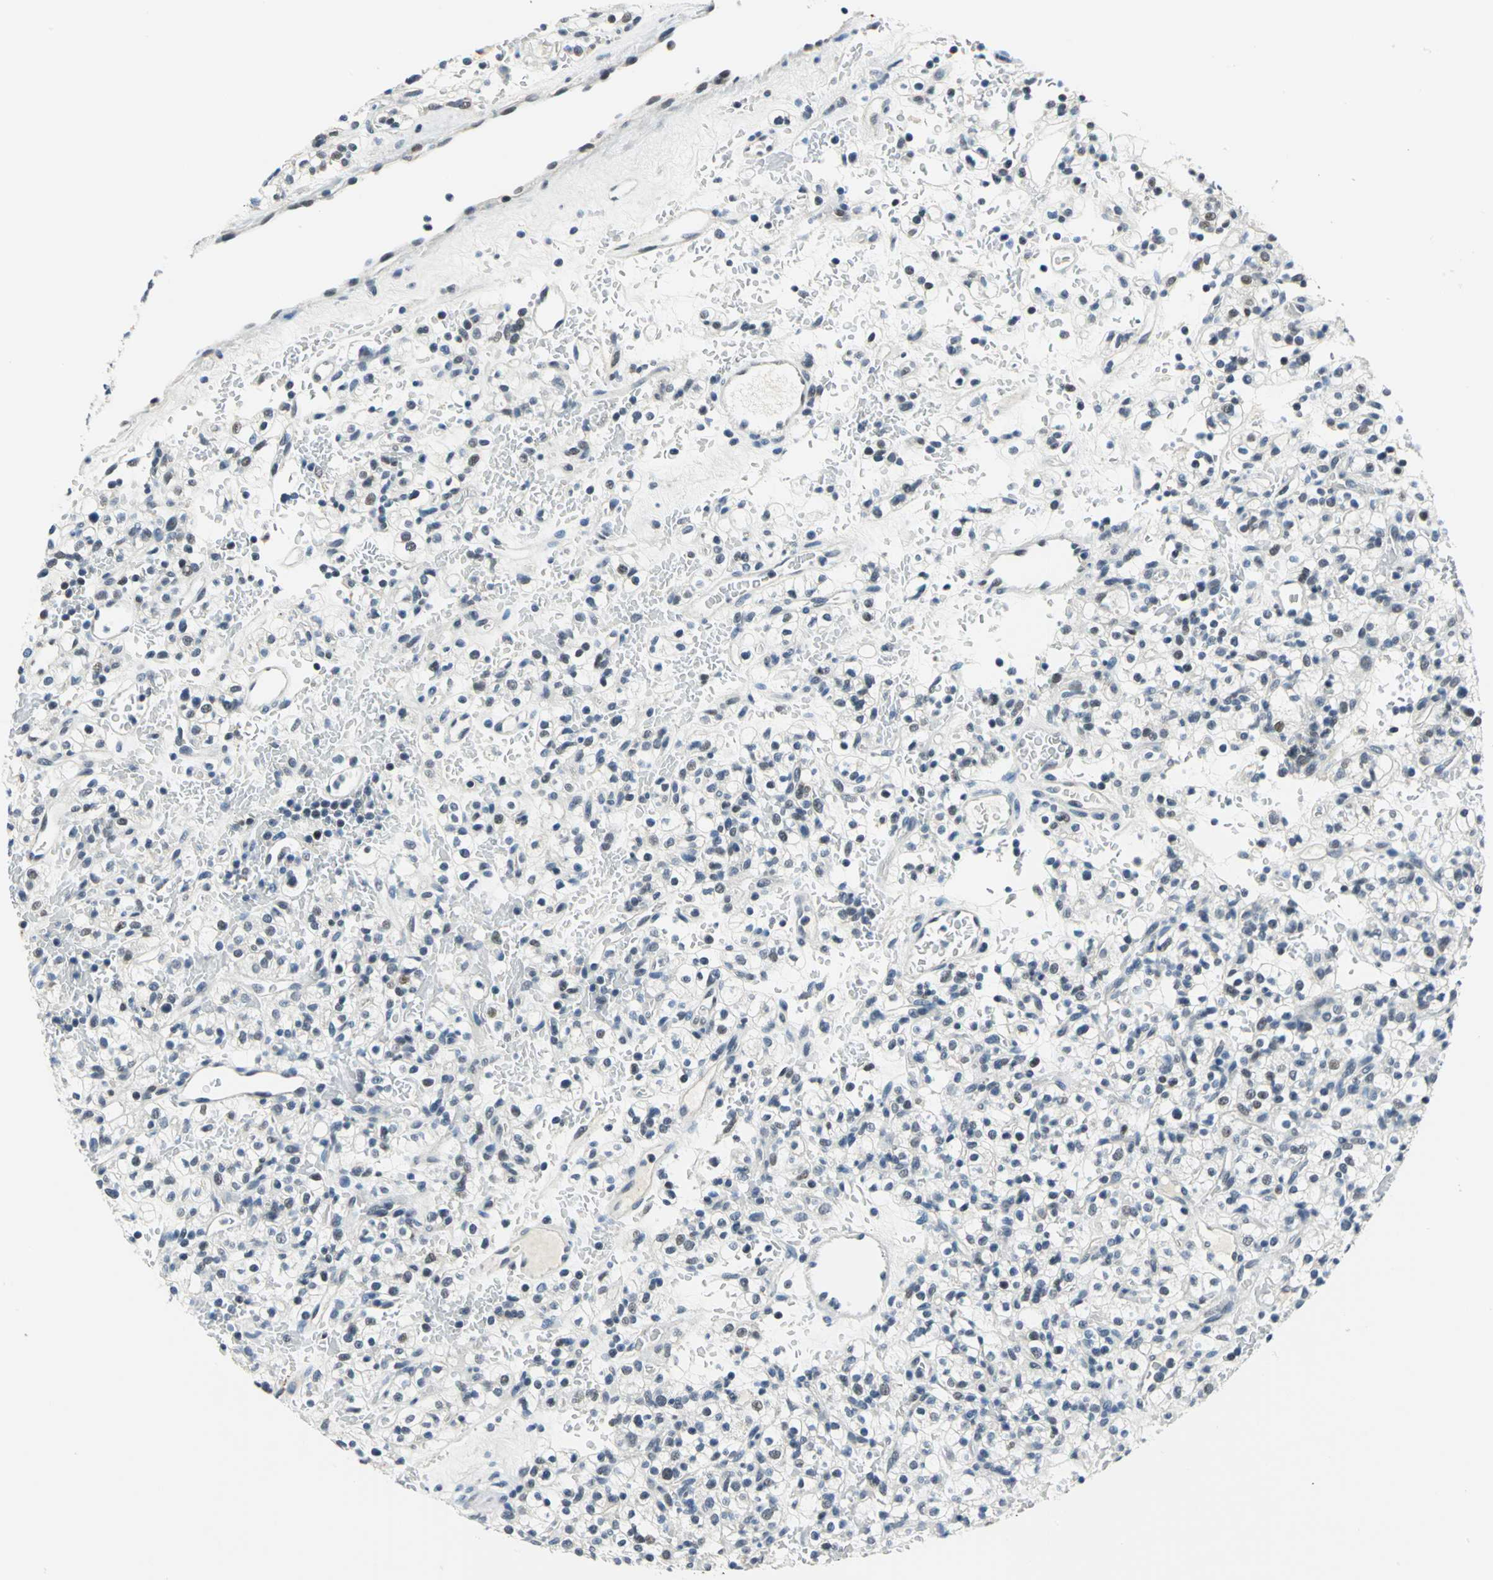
{"staining": {"intensity": "weak", "quantity": "<25%", "location": "nuclear"}, "tissue": "renal cancer", "cell_type": "Tumor cells", "image_type": "cancer", "snomed": [{"axis": "morphology", "description": "Normal tissue, NOS"}, {"axis": "morphology", "description": "Adenocarcinoma, NOS"}, {"axis": "topography", "description": "Kidney"}], "caption": "Immunohistochemical staining of renal cancer (adenocarcinoma) demonstrates no significant positivity in tumor cells. (DAB IHC visualized using brightfield microscopy, high magnification).", "gene": "RAD17", "patient": {"sex": "female", "age": 72}}